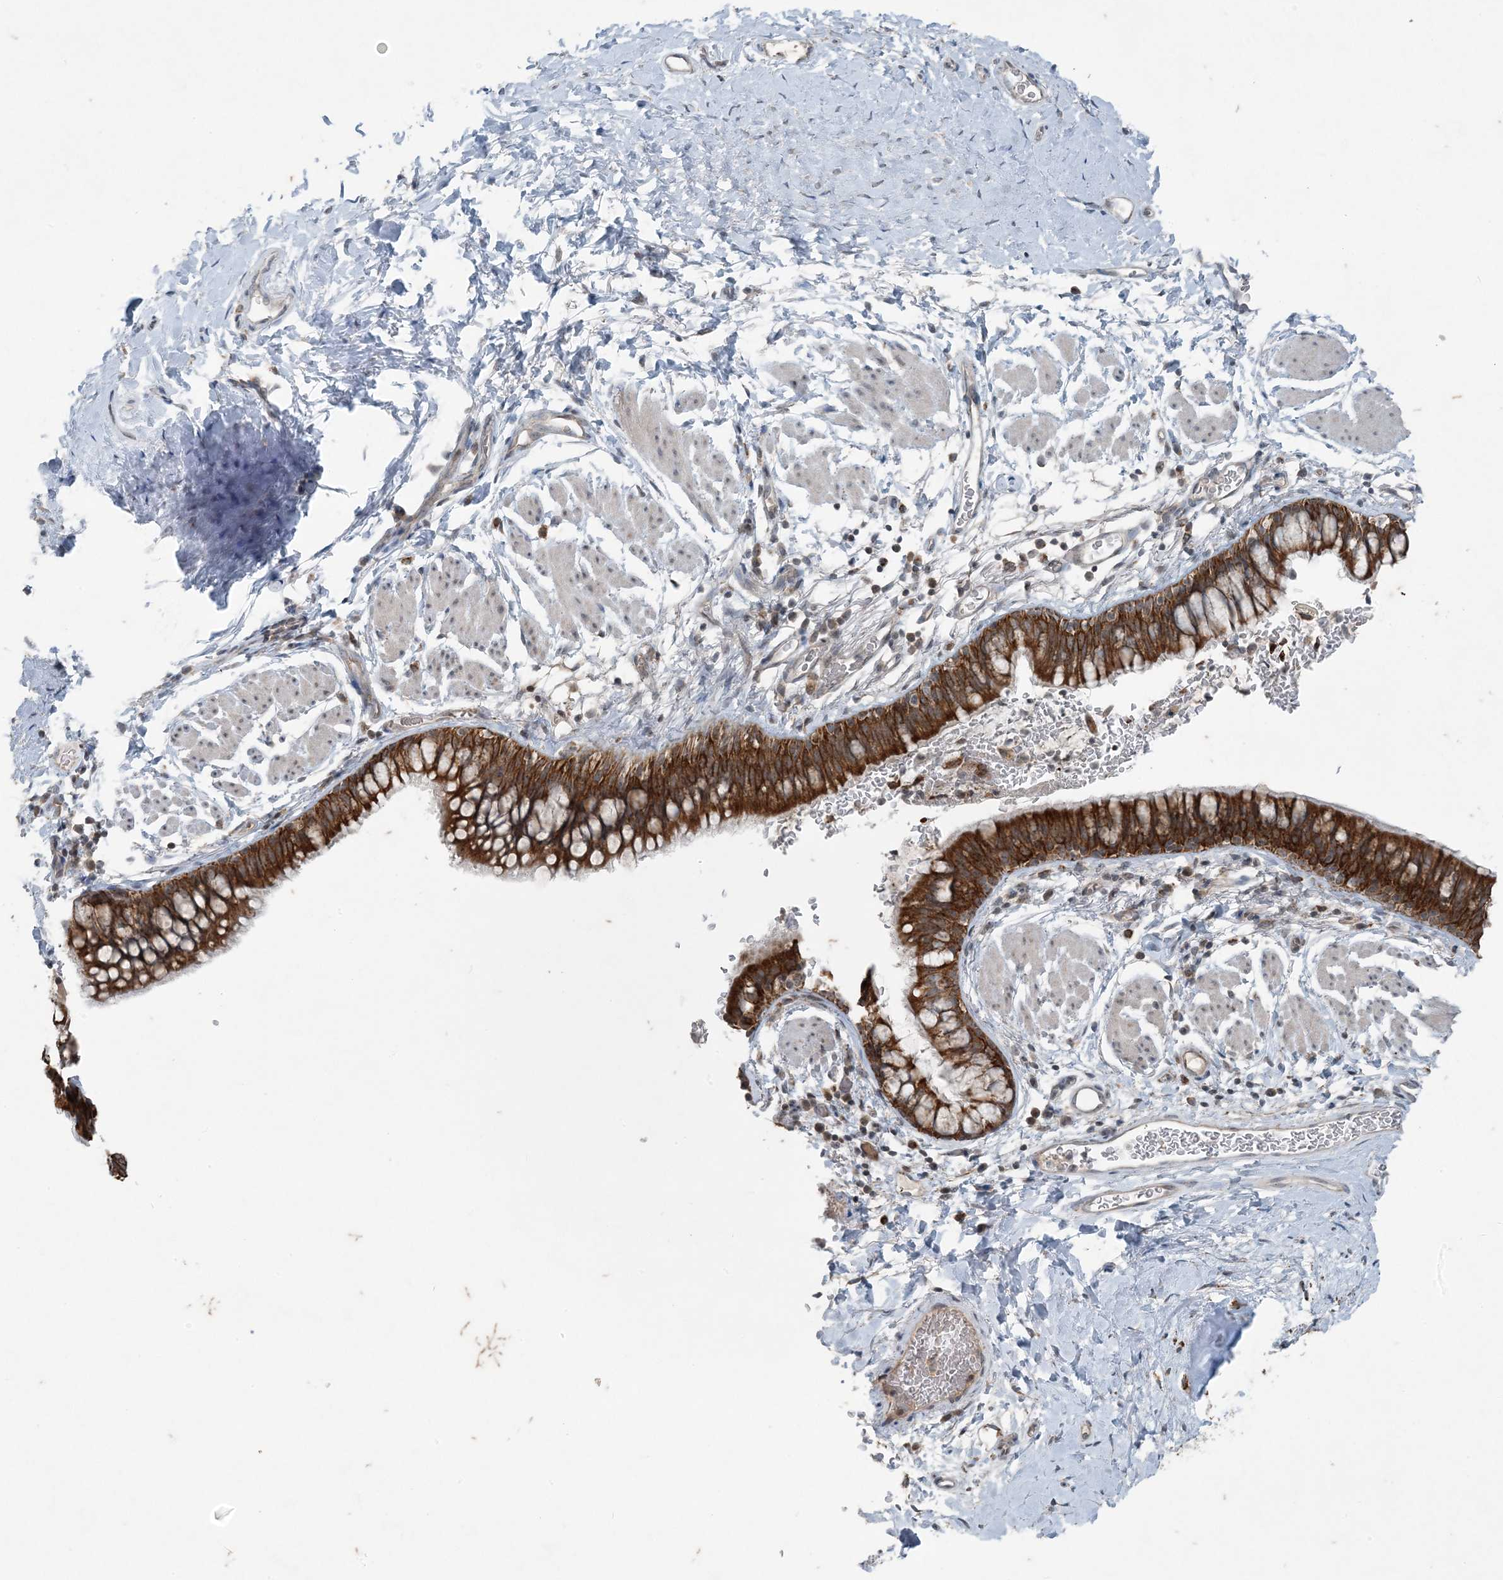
{"staining": {"intensity": "strong", "quantity": ">75%", "location": "cytoplasmic/membranous"}, "tissue": "bronchus", "cell_type": "Respiratory epithelial cells", "image_type": "normal", "snomed": [{"axis": "morphology", "description": "Normal tissue, NOS"}, {"axis": "topography", "description": "Cartilage tissue"}, {"axis": "topography", "description": "Bronchus"}], "caption": "The image displays immunohistochemical staining of benign bronchus. There is strong cytoplasmic/membranous expression is identified in about >75% of respiratory epithelial cells.", "gene": "PC", "patient": {"sex": "female", "age": 36}}